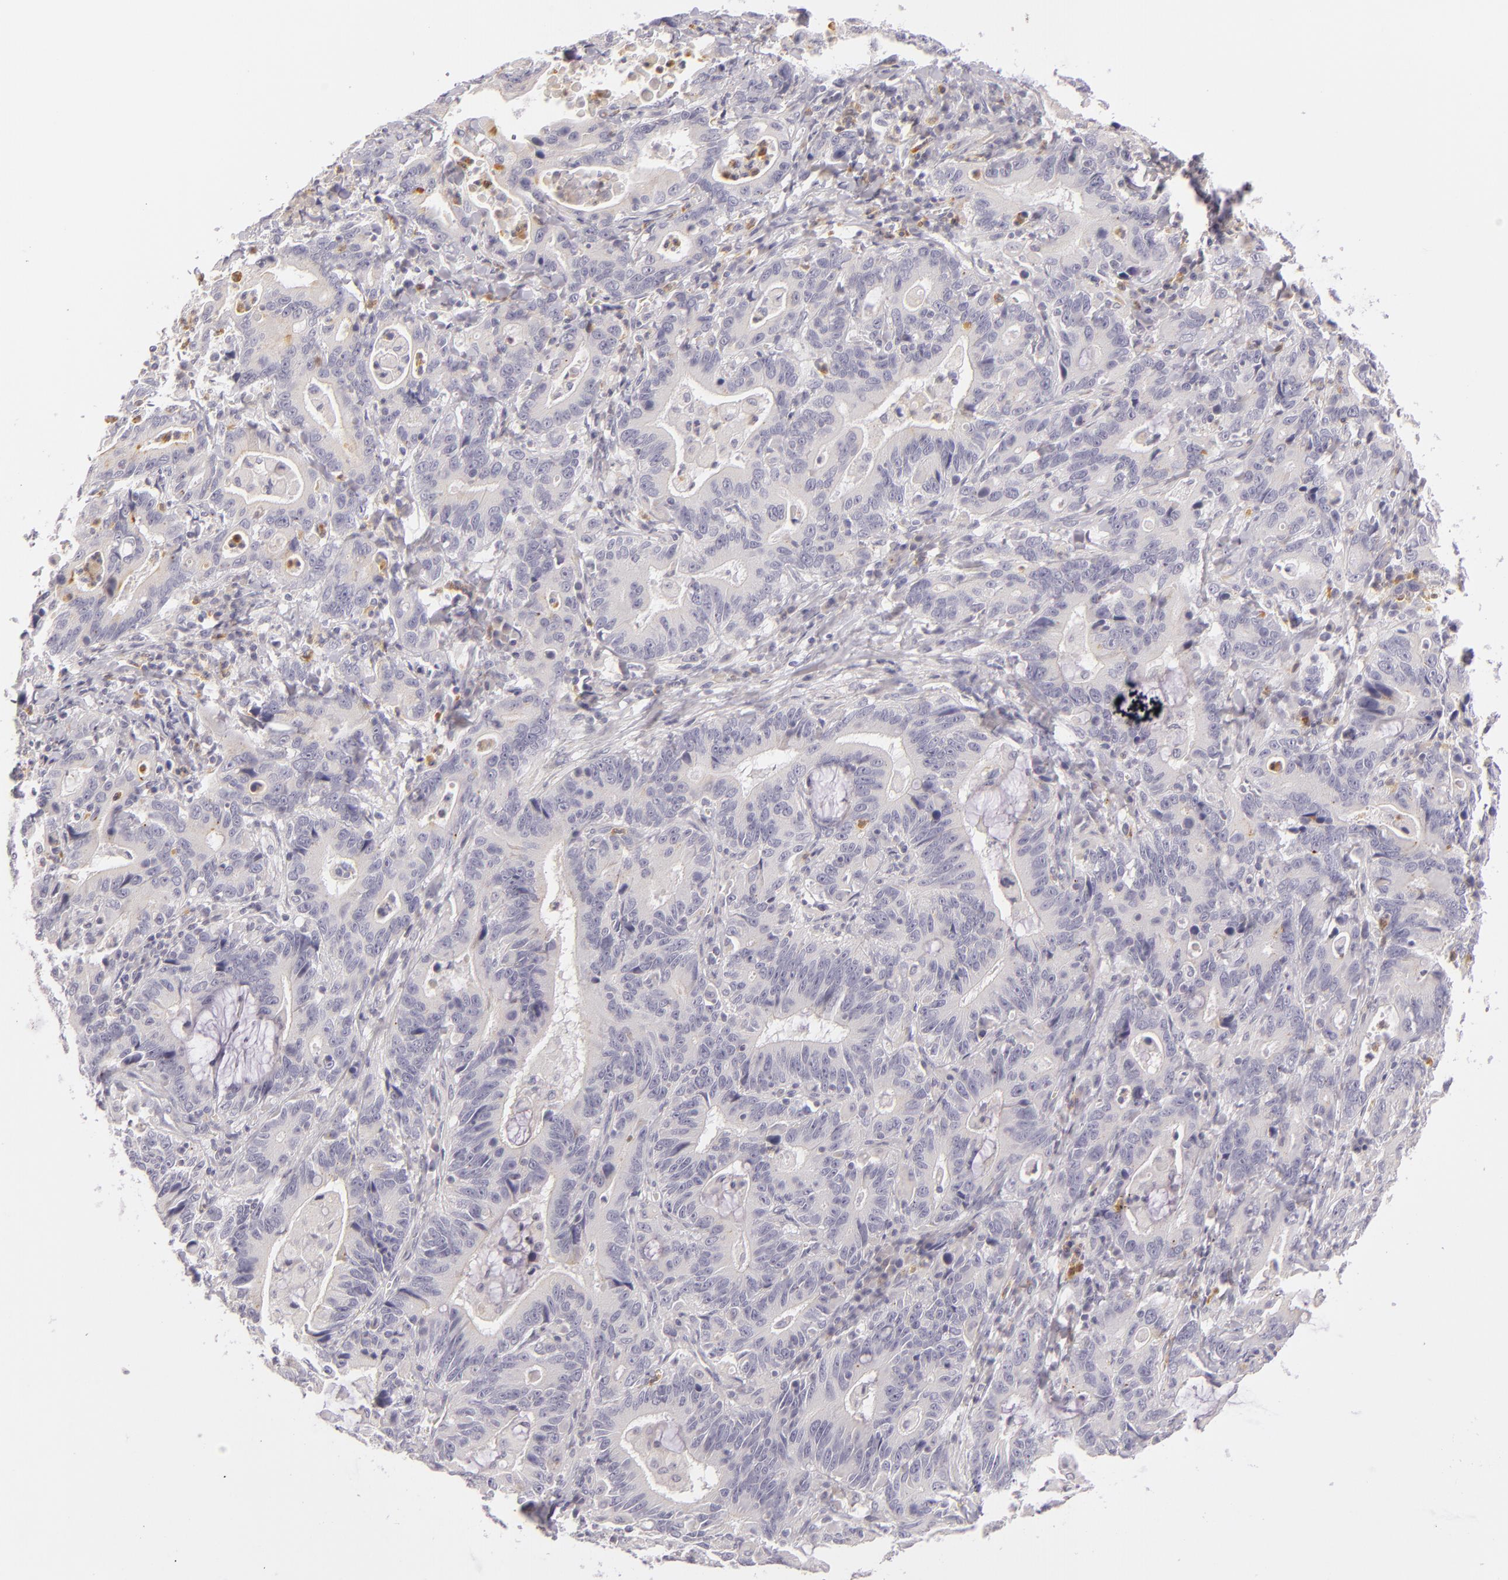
{"staining": {"intensity": "negative", "quantity": "none", "location": "none"}, "tissue": "stomach cancer", "cell_type": "Tumor cells", "image_type": "cancer", "snomed": [{"axis": "morphology", "description": "Adenocarcinoma, NOS"}, {"axis": "topography", "description": "Stomach, upper"}], "caption": "An IHC histopathology image of stomach adenocarcinoma is shown. There is no staining in tumor cells of stomach adenocarcinoma. (Brightfield microscopy of DAB (3,3'-diaminobenzidine) IHC at high magnification).", "gene": "FAM181A", "patient": {"sex": "male", "age": 63}}